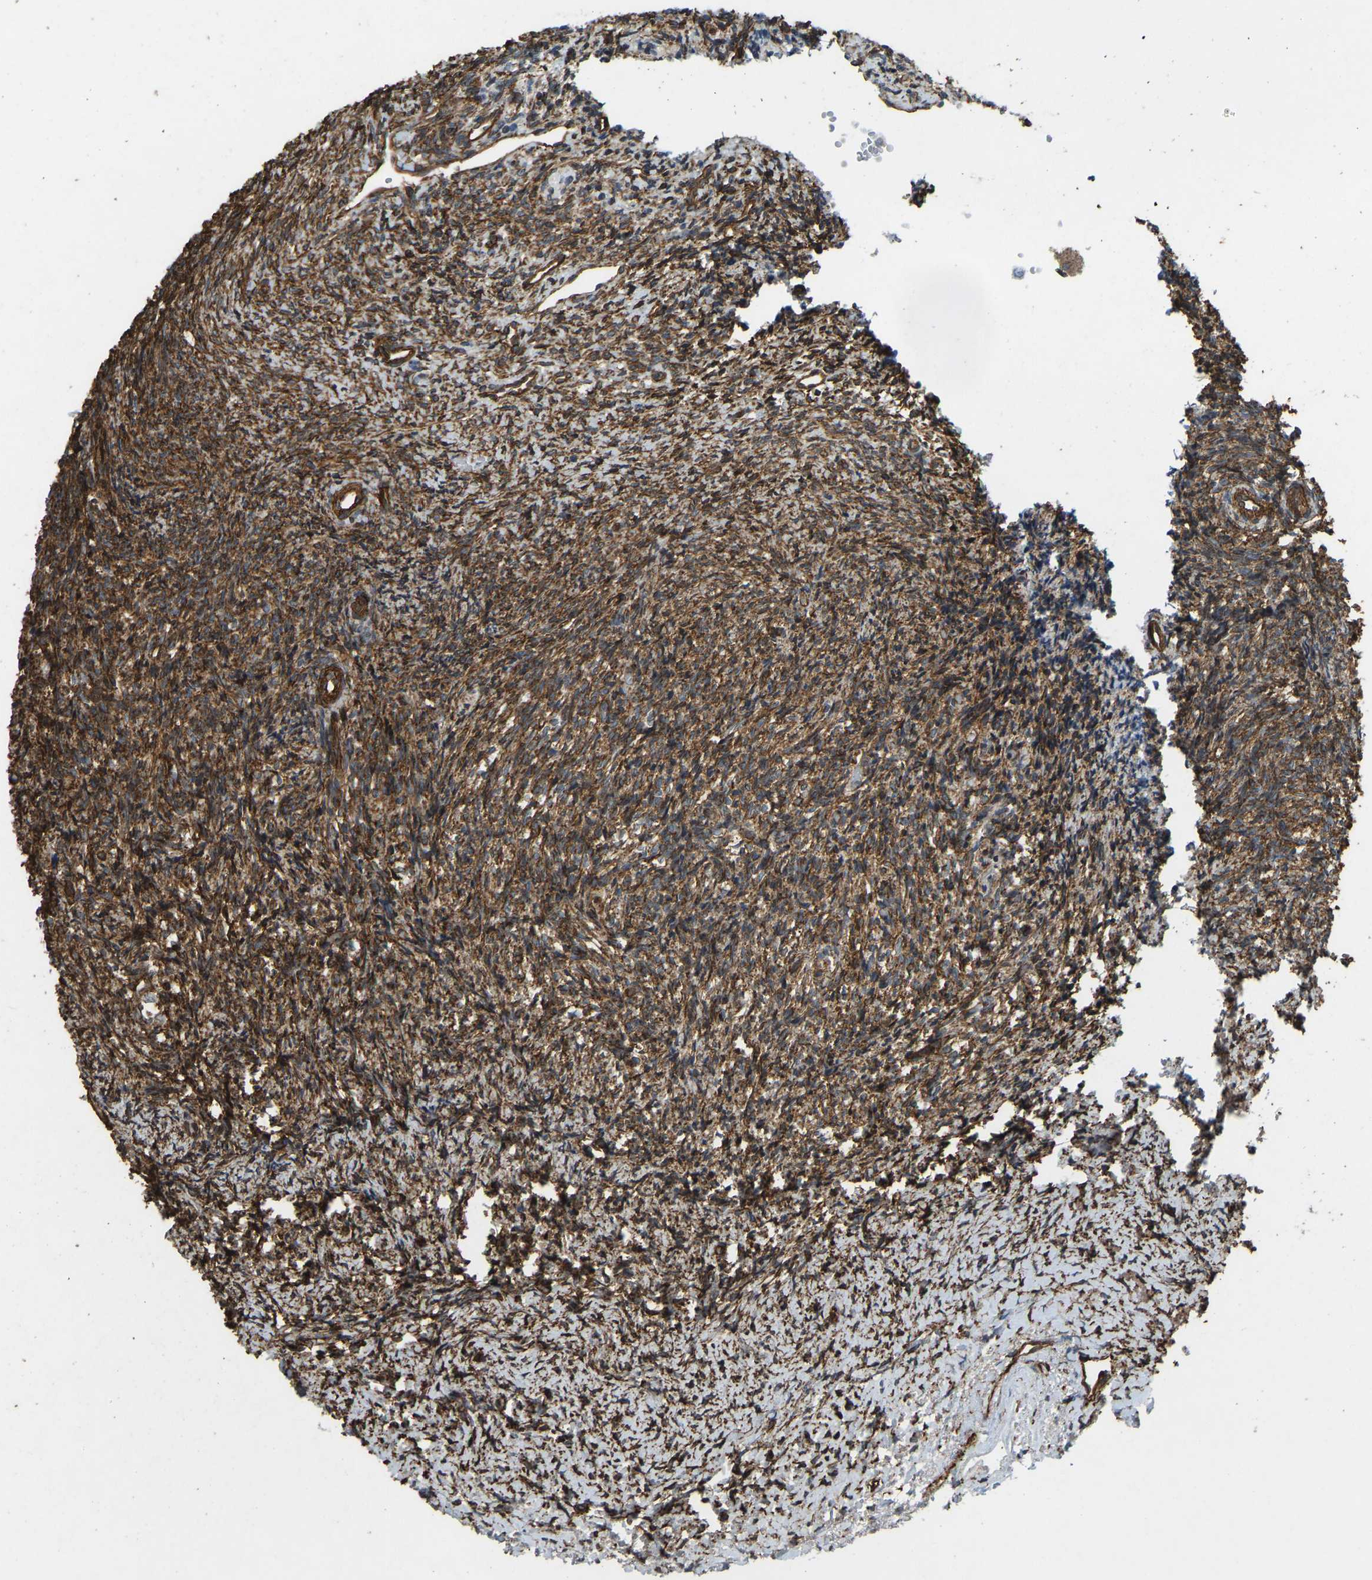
{"staining": {"intensity": "moderate", "quantity": ">75%", "location": "cytoplasmic/membranous"}, "tissue": "ovary", "cell_type": "Follicle cells", "image_type": "normal", "snomed": [{"axis": "morphology", "description": "Normal tissue, NOS"}, {"axis": "topography", "description": "Ovary"}], "caption": "An immunohistochemistry image of unremarkable tissue is shown. Protein staining in brown shows moderate cytoplasmic/membranous positivity in ovary within follicle cells.", "gene": "NMB", "patient": {"sex": "female", "age": 41}}